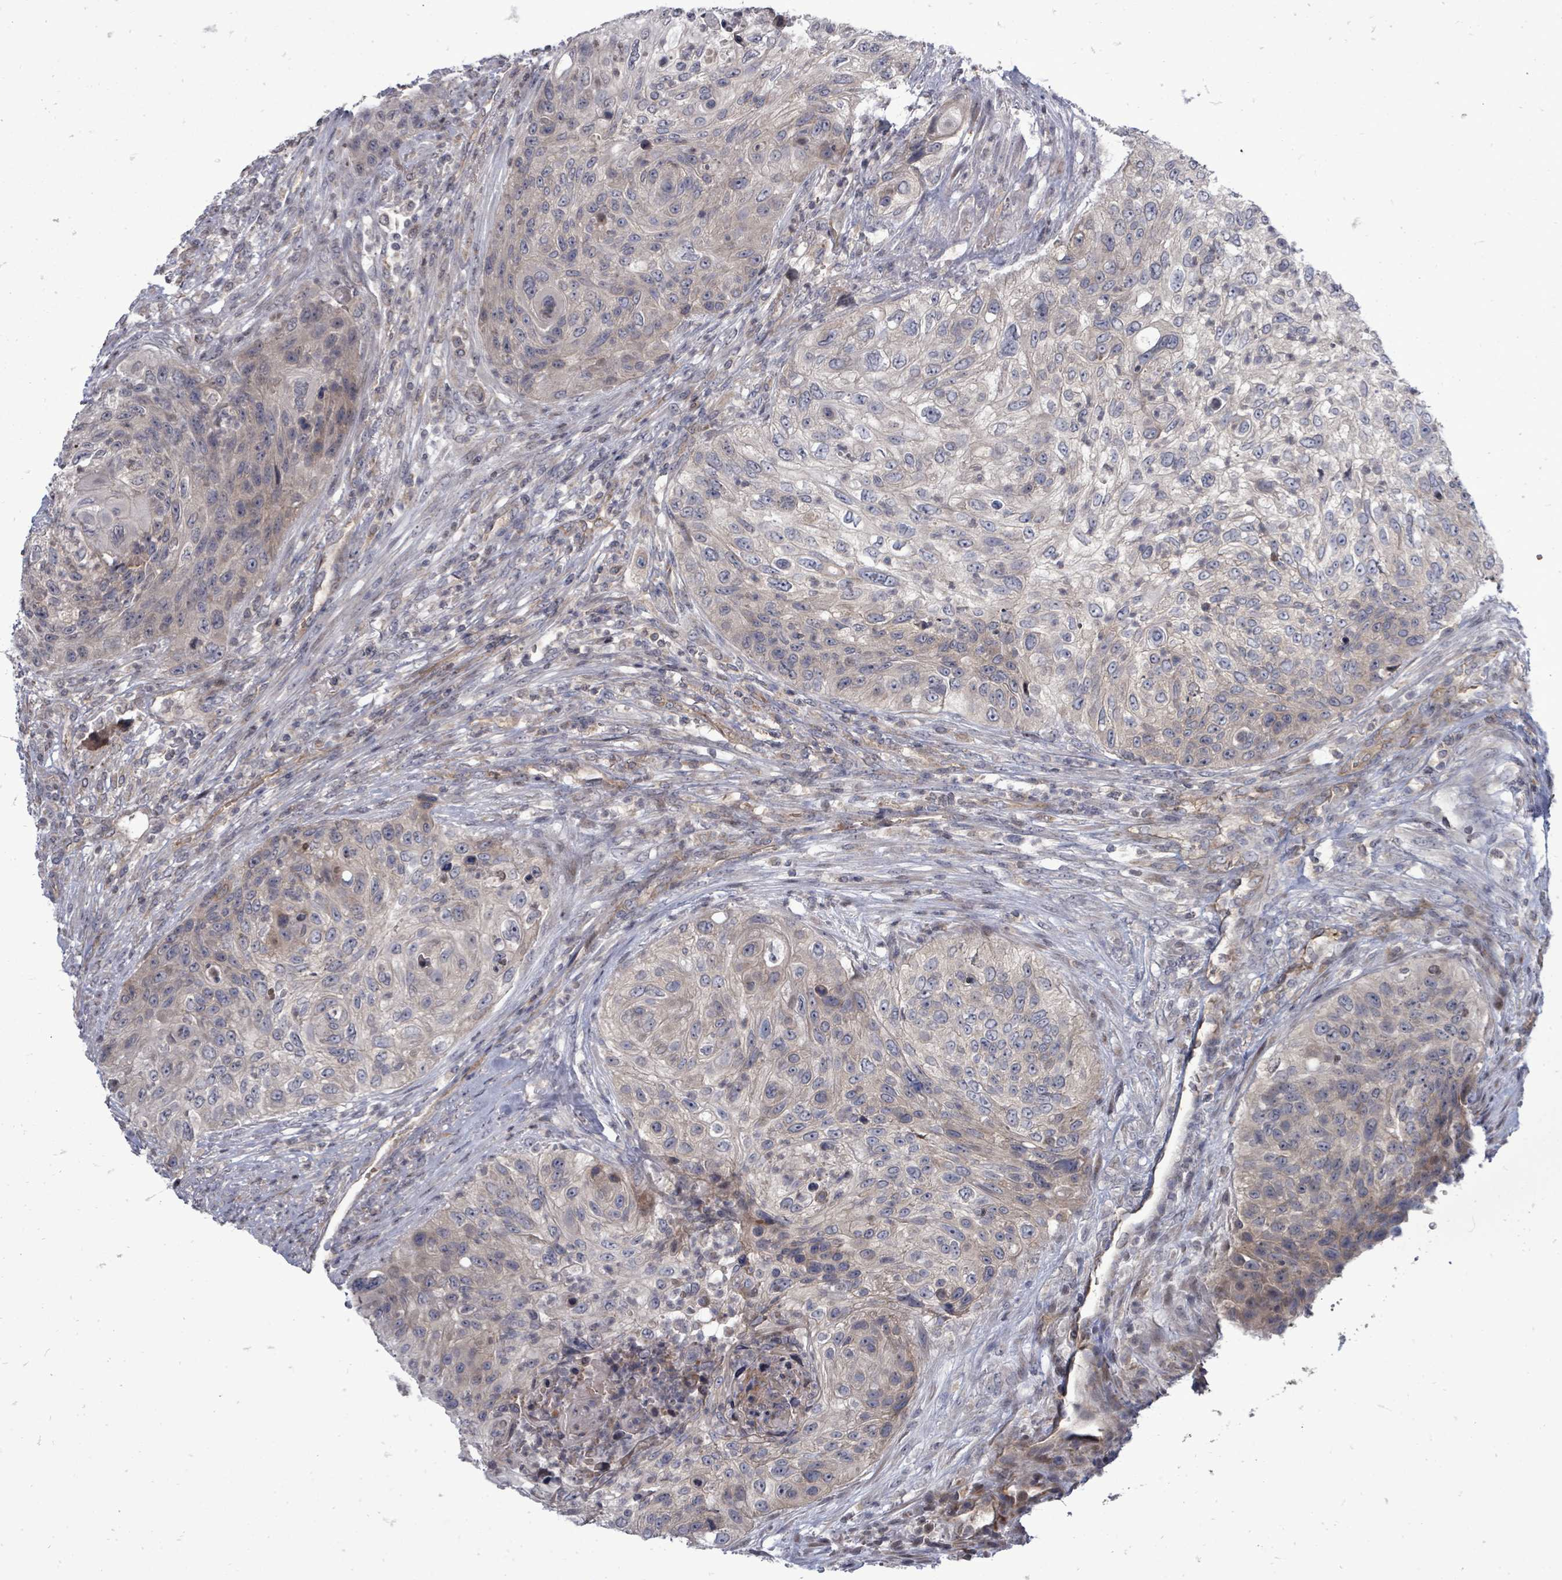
{"staining": {"intensity": "weak", "quantity": "<25%", "location": "cytoplasmic/membranous"}, "tissue": "urothelial cancer", "cell_type": "Tumor cells", "image_type": "cancer", "snomed": [{"axis": "morphology", "description": "Urothelial carcinoma, High grade"}, {"axis": "topography", "description": "Urinary bladder"}], "caption": "This is a histopathology image of immunohistochemistry staining of urothelial cancer, which shows no expression in tumor cells.", "gene": "RALGAPB", "patient": {"sex": "female", "age": 60}}